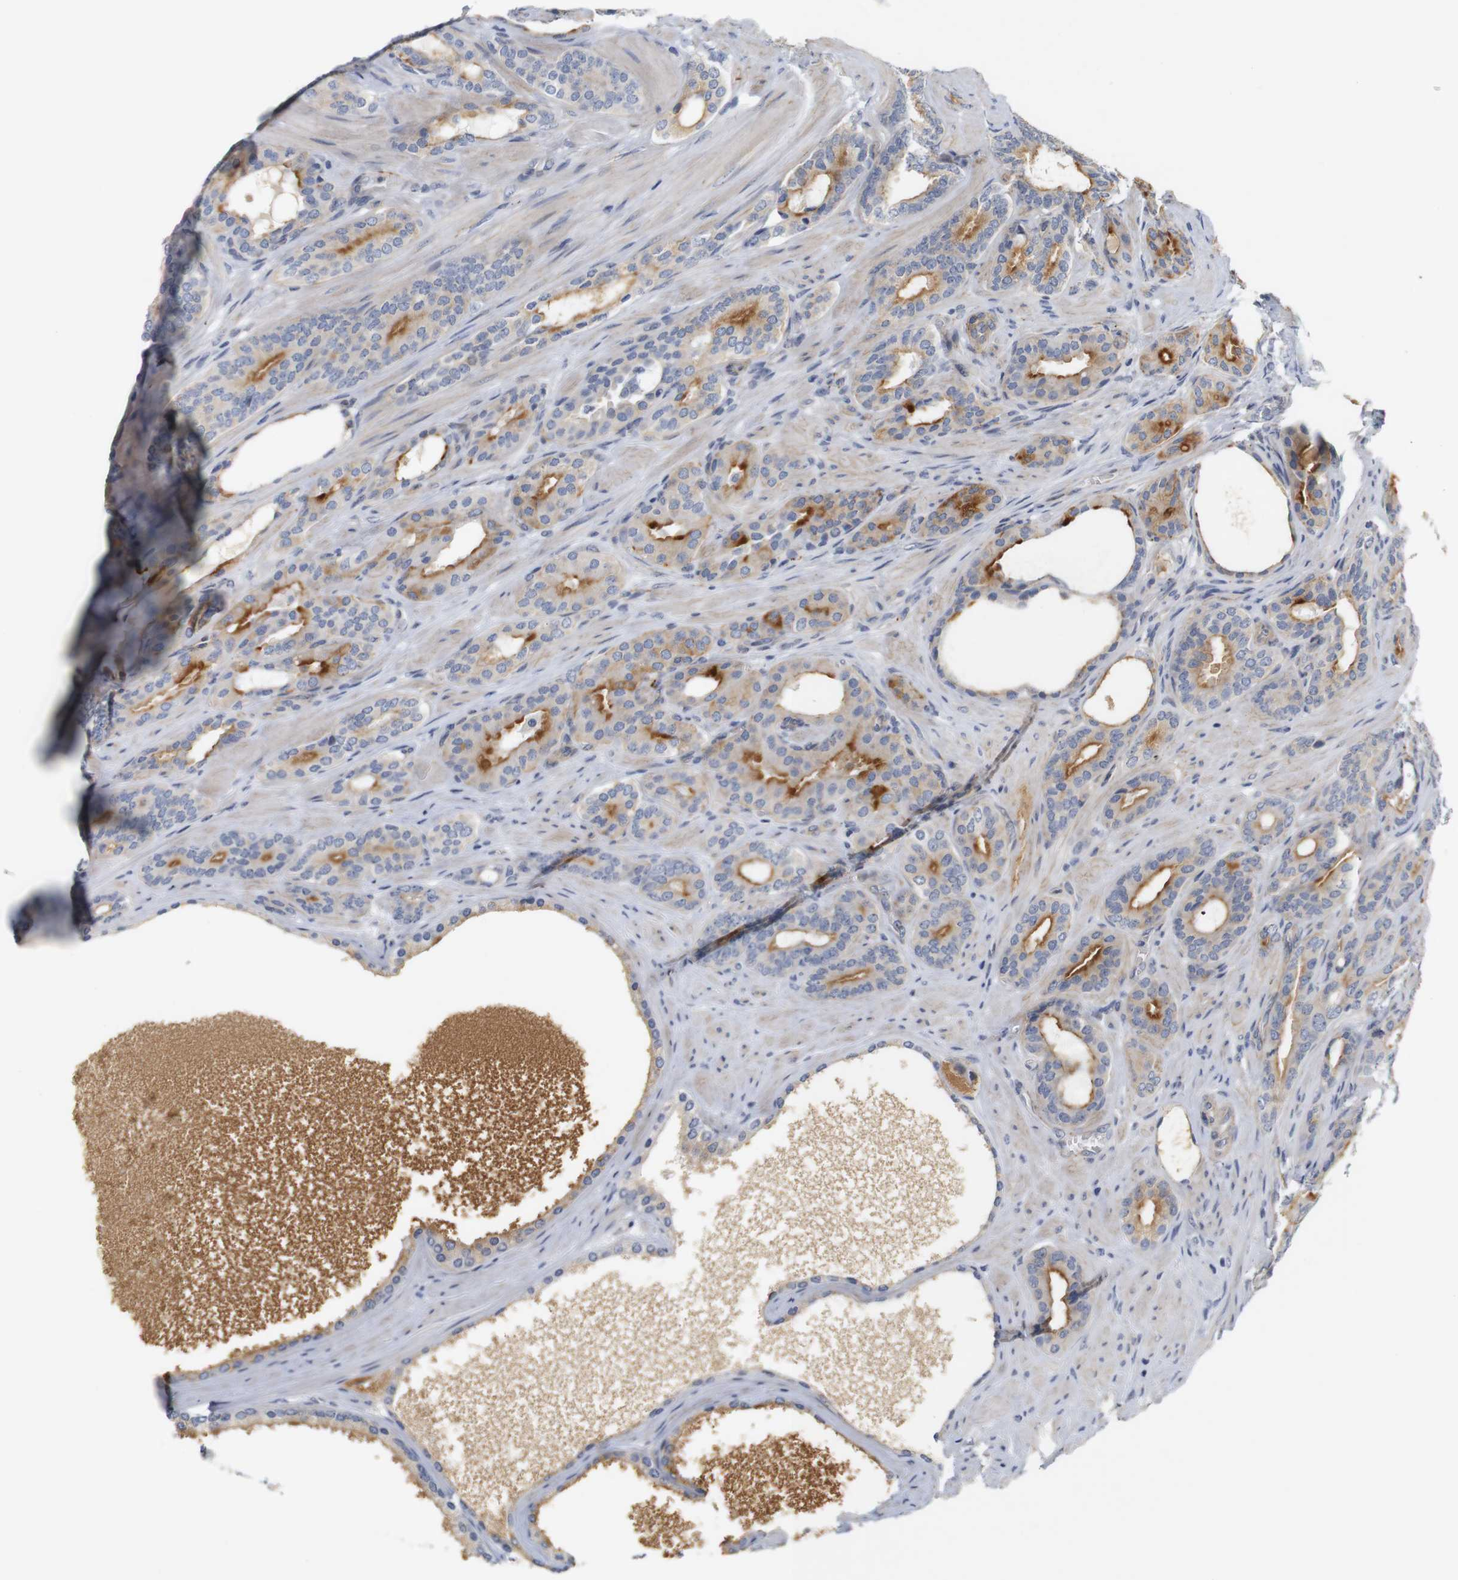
{"staining": {"intensity": "moderate", "quantity": "25%-75%", "location": "cytoplasmic/membranous"}, "tissue": "prostate cancer", "cell_type": "Tumor cells", "image_type": "cancer", "snomed": [{"axis": "morphology", "description": "Adenocarcinoma, Low grade"}, {"axis": "topography", "description": "Prostate"}], "caption": "The photomicrograph displays staining of prostate low-grade adenocarcinoma, revealing moderate cytoplasmic/membranous protein expression (brown color) within tumor cells.", "gene": "CYB561", "patient": {"sex": "male", "age": 63}}